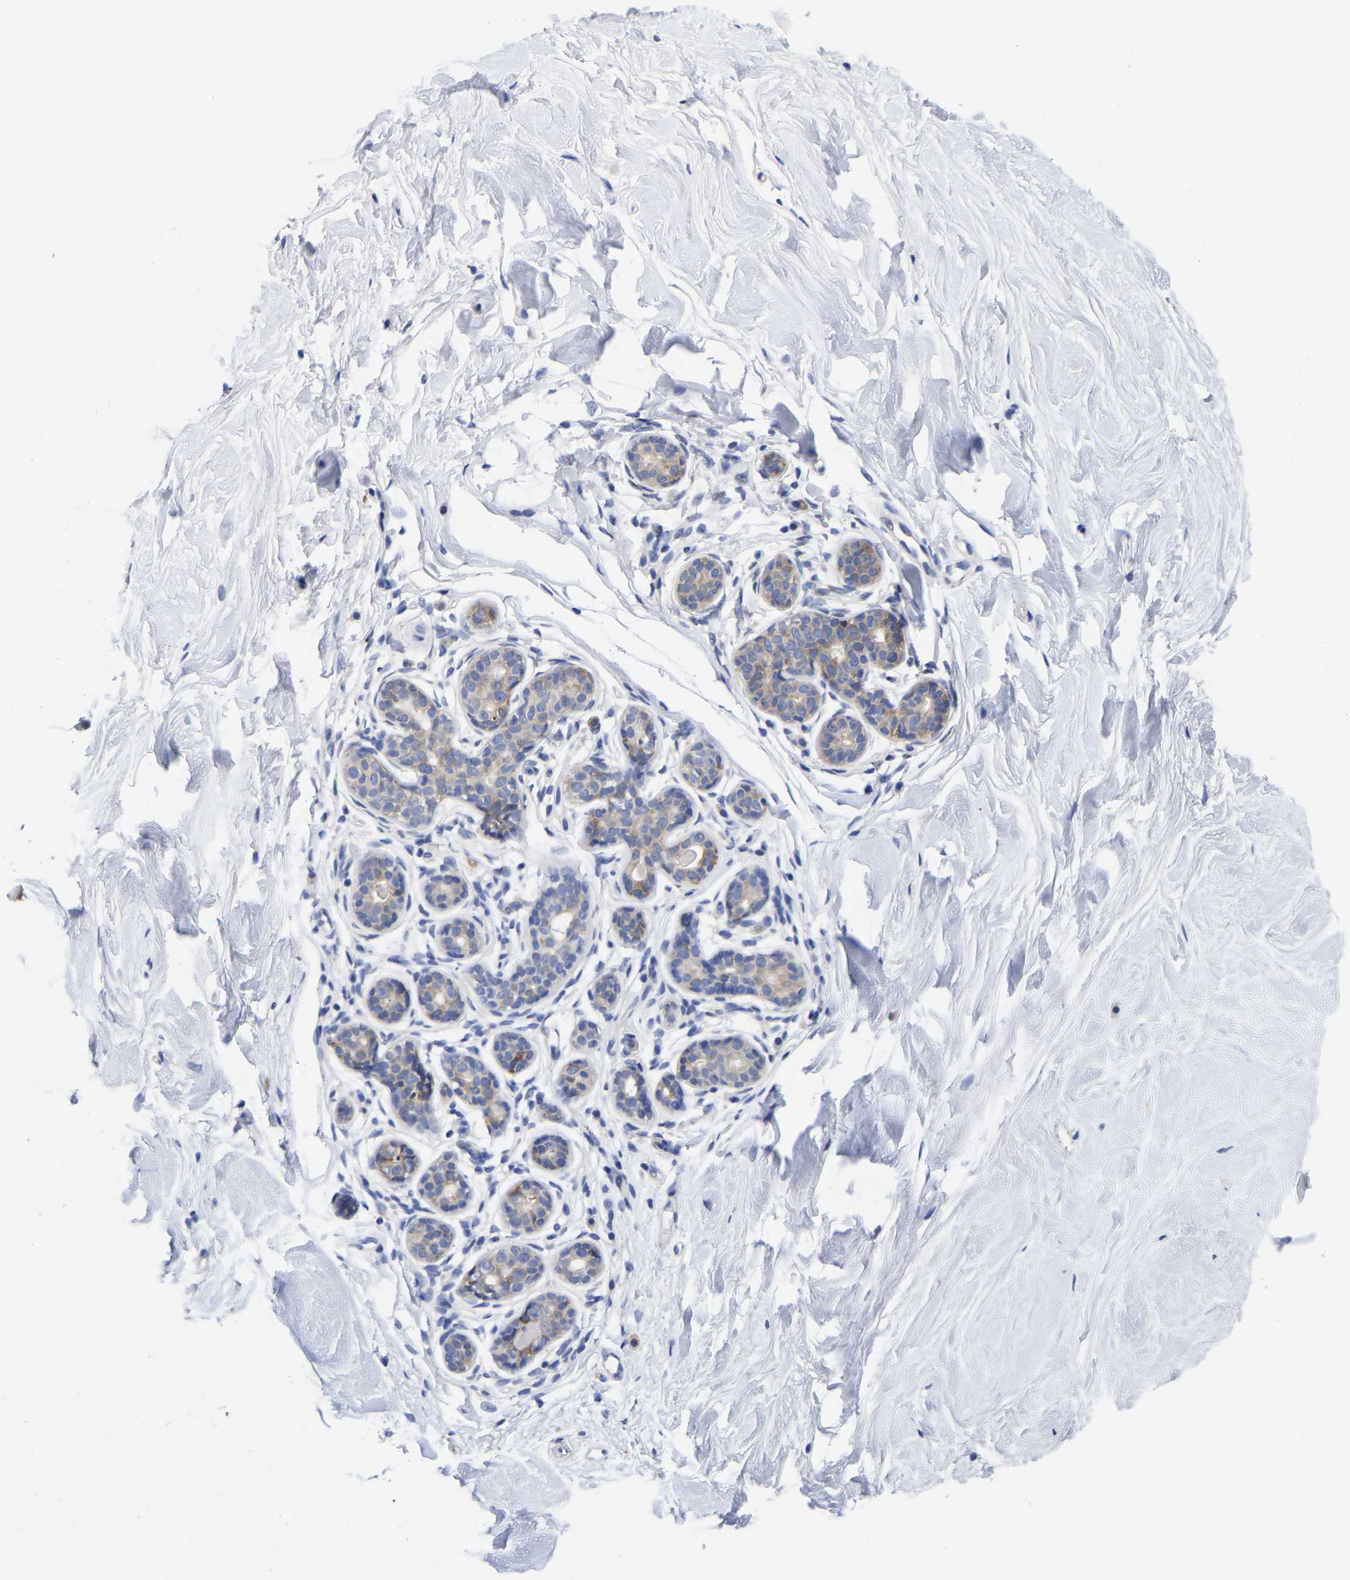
{"staining": {"intensity": "weak", "quantity": ">75%", "location": "cytoplasmic/membranous"}, "tissue": "breast", "cell_type": "Adipocytes", "image_type": "normal", "snomed": [{"axis": "morphology", "description": "Normal tissue, NOS"}, {"axis": "topography", "description": "Breast"}], "caption": "Protein staining exhibits weak cytoplasmic/membranous staining in about >75% of adipocytes in unremarkable breast. (DAB IHC, brown staining for protein, blue staining for nuclei).", "gene": "CFAP298", "patient": {"sex": "female", "age": 22}}